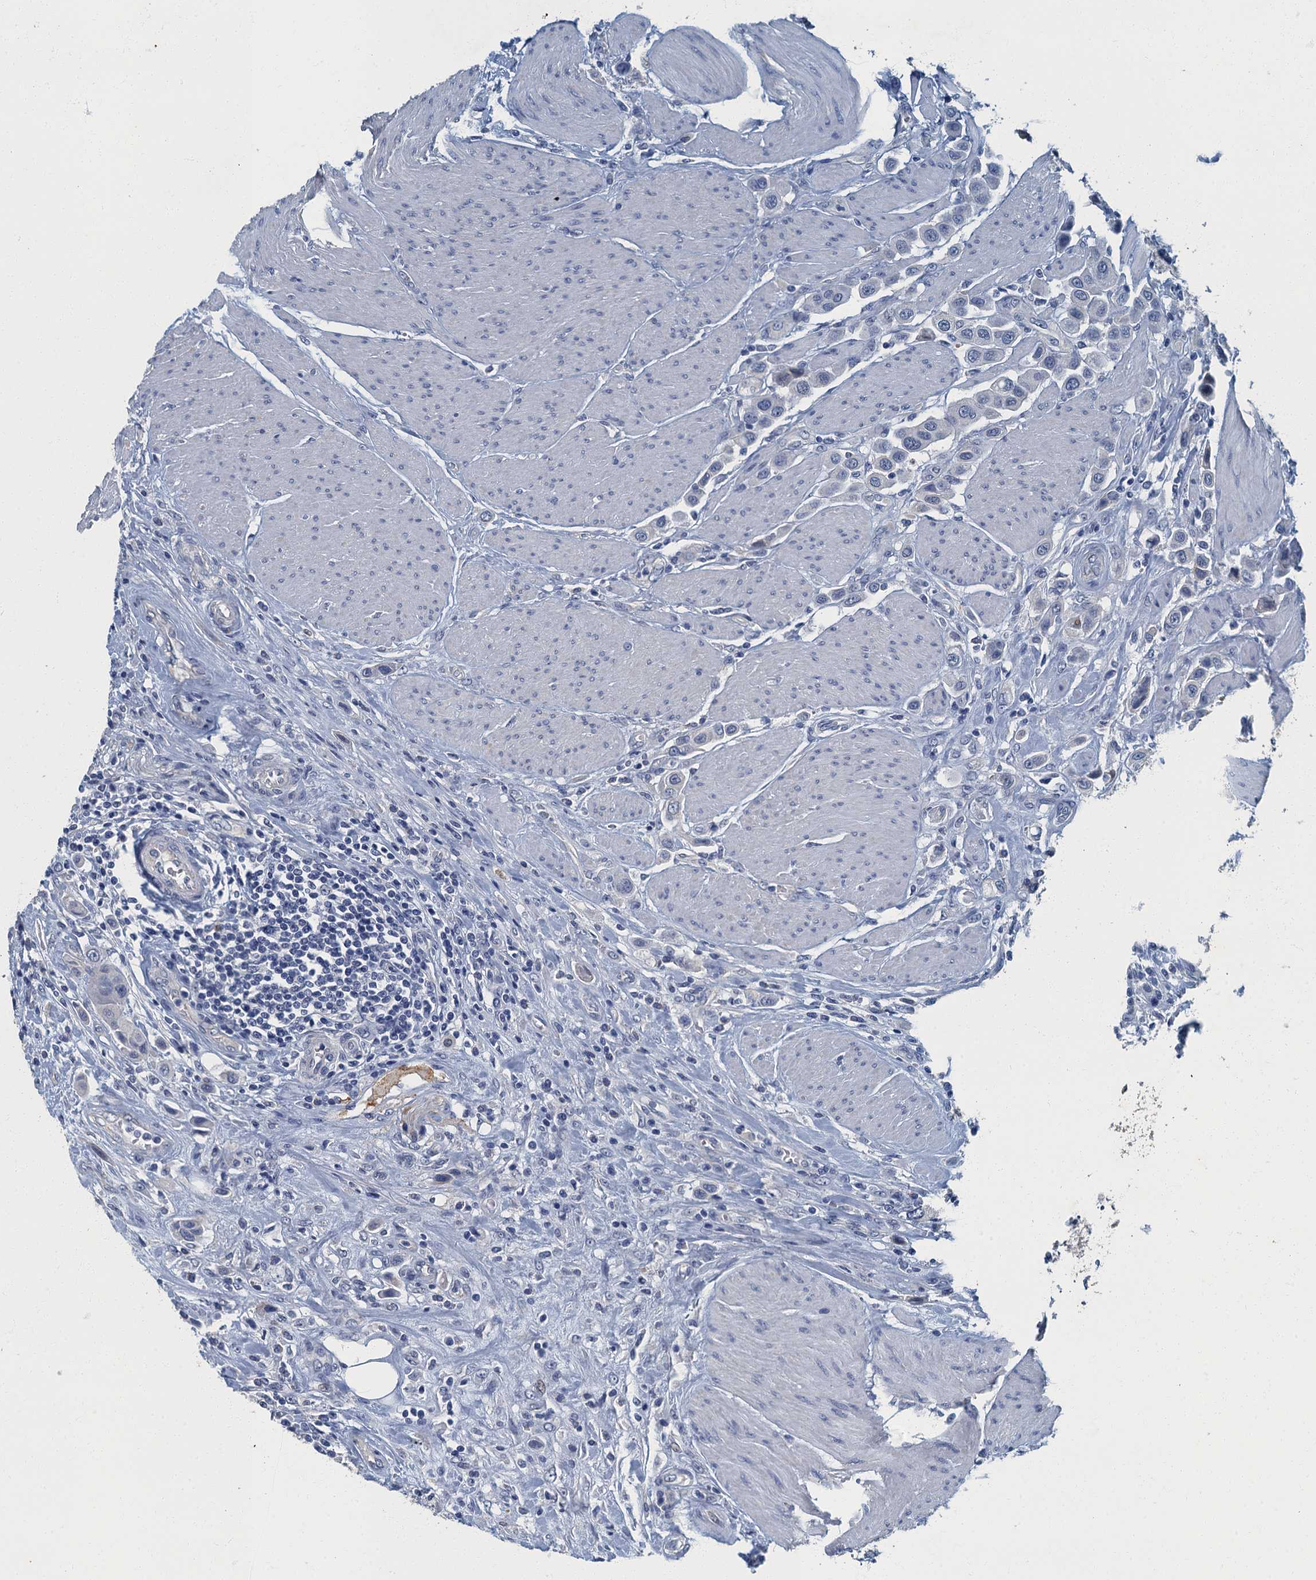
{"staining": {"intensity": "negative", "quantity": "none", "location": "none"}, "tissue": "urothelial cancer", "cell_type": "Tumor cells", "image_type": "cancer", "snomed": [{"axis": "morphology", "description": "Urothelial carcinoma, High grade"}, {"axis": "topography", "description": "Urinary bladder"}], "caption": "Protein analysis of urothelial cancer displays no significant positivity in tumor cells. Nuclei are stained in blue.", "gene": "GADL1", "patient": {"sex": "male", "age": 50}}